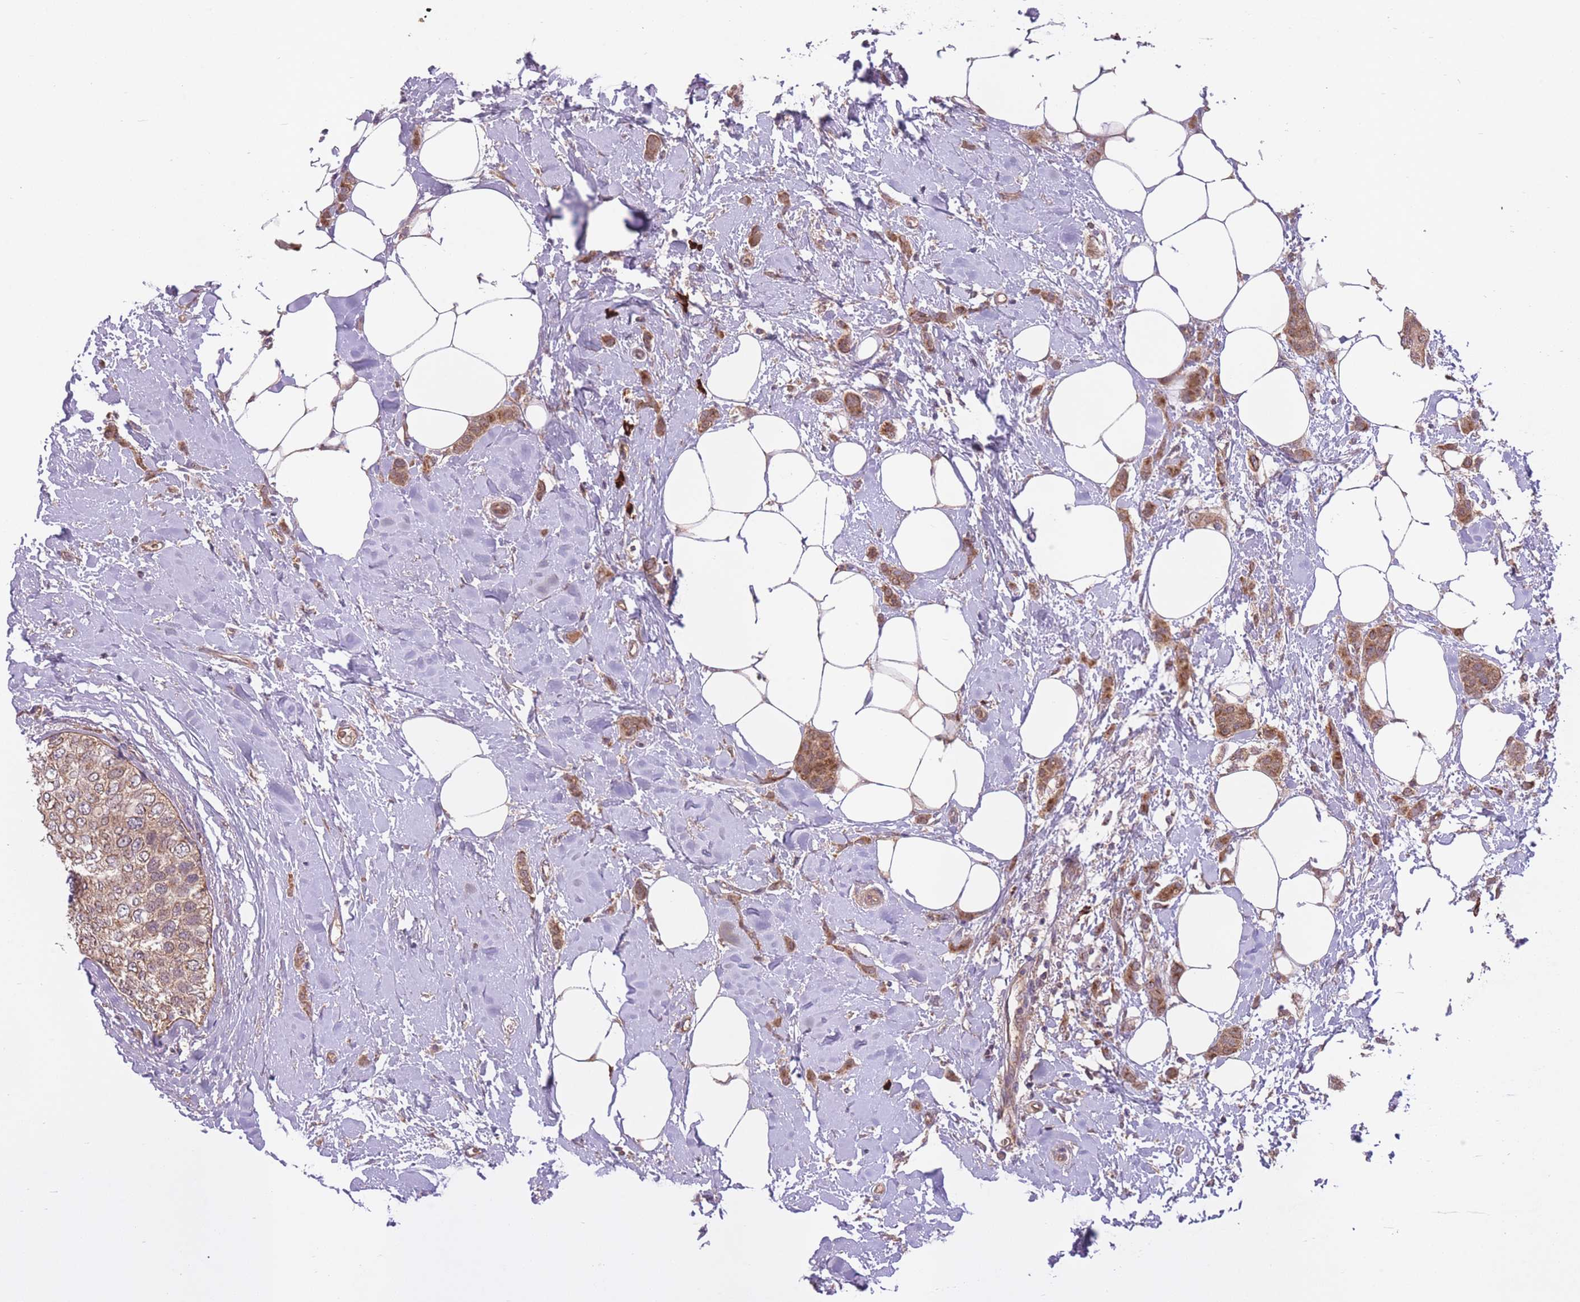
{"staining": {"intensity": "moderate", "quantity": ">75%", "location": "cytoplasmic/membranous"}, "tissue": "breast cancer", "cell_type": "Tumor cells", "image_type": "cancer", "snomed": [{"axis": "morphology", "description": "Duct carcinoma"}, {"axis": "topography", "description": "Breast"}], "caption": "DAB (3,3'-diaminobenzidine) immunohistochemical staining of breast infiltrating ductal carcinoma demonstrates moderate cytoplasmic/membranous protein staining in about >75% of tumor cells. Nuclei are stained in blue.", "gene": "POLR3F", "patient": {"sex": "female", "age": 72}}